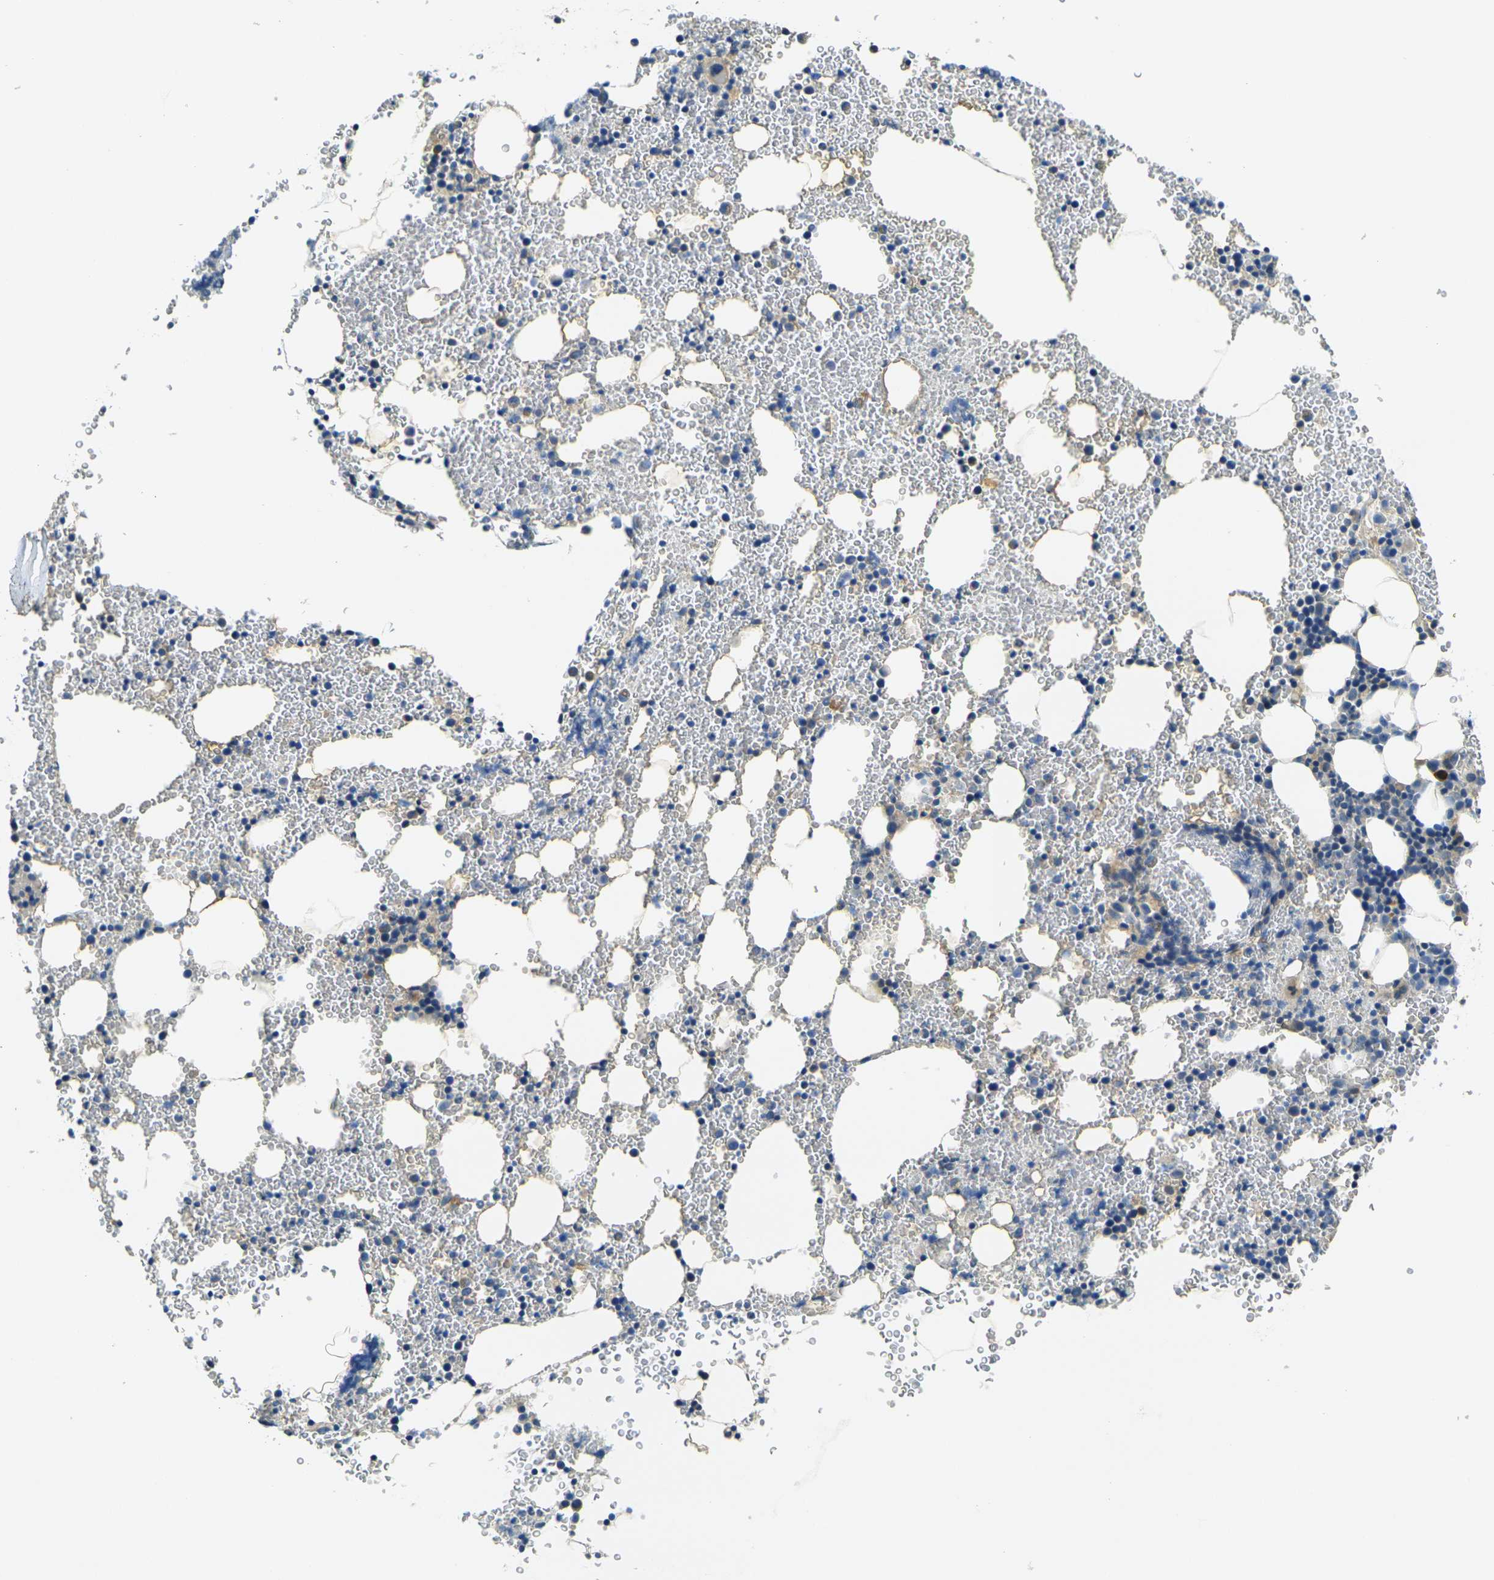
{"staining": {"intensity": "moderate", "quantity": "<25%", "location": "cytoplasmic/membranous"}, "tissue": "bone marrow", "cell_type": "Hematopoietic cells", "image_type": "normal", "snomed": [{"axis": "morphology", "description": "Normal tissue, NOS"}, {"axis": "morphology", "description": "Inflammation, NOS"}, {"axis": "topography", "description": "Bone marrow"}], "caption": "Unremarkable bone marrow reveals moderate cytoplasmic/membranous staining in about <25% of hematopoietic cells (Brightfield microscopy of DAB IHC at high magnification)..", "gene": "RHBDD1", "patient": {"sex": "male", "age": 22}}